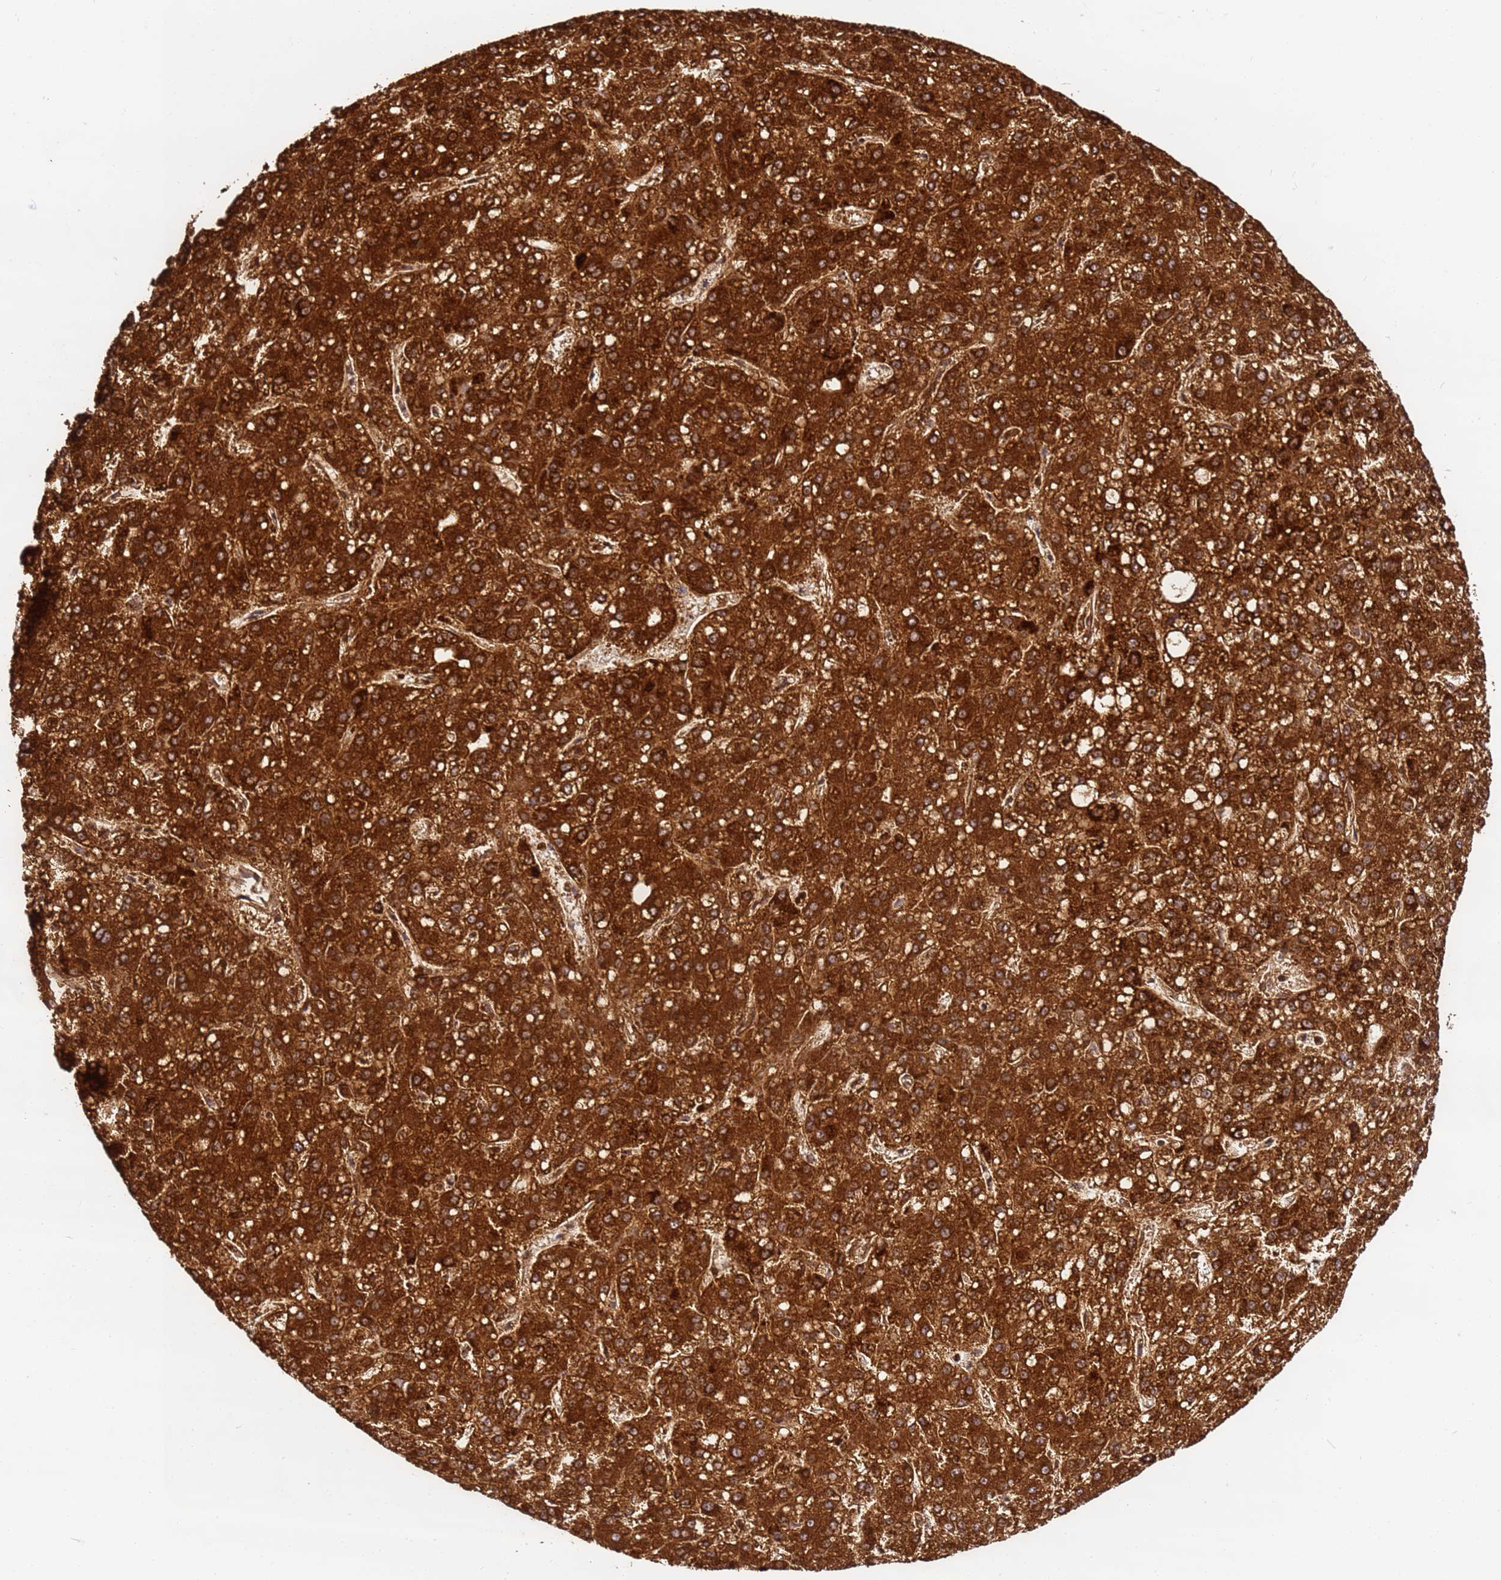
{"staining": {"intensity": "strong", "quantity": ">75%", "location": "cytoplasmic/membranous"}, "tissue": "liver cancer", "cell_type": "Tumor cells", "image_type": "cancer", "snomed": [{"axis": "morphology", "description": "Carcinoma, Hepatocellular, NOS"}, {"axis": "topography", "description": "Liver"}], "caption": "A micrograph showing strong cytoplasmic/membranous positivity in approximately >75% of tumor cells in hepatocellular carcinoma (liver), as visualized by brown immunohistochemical staining.", "gene": "HSPE1", "patient": {"sex": "male", "age": 67}}